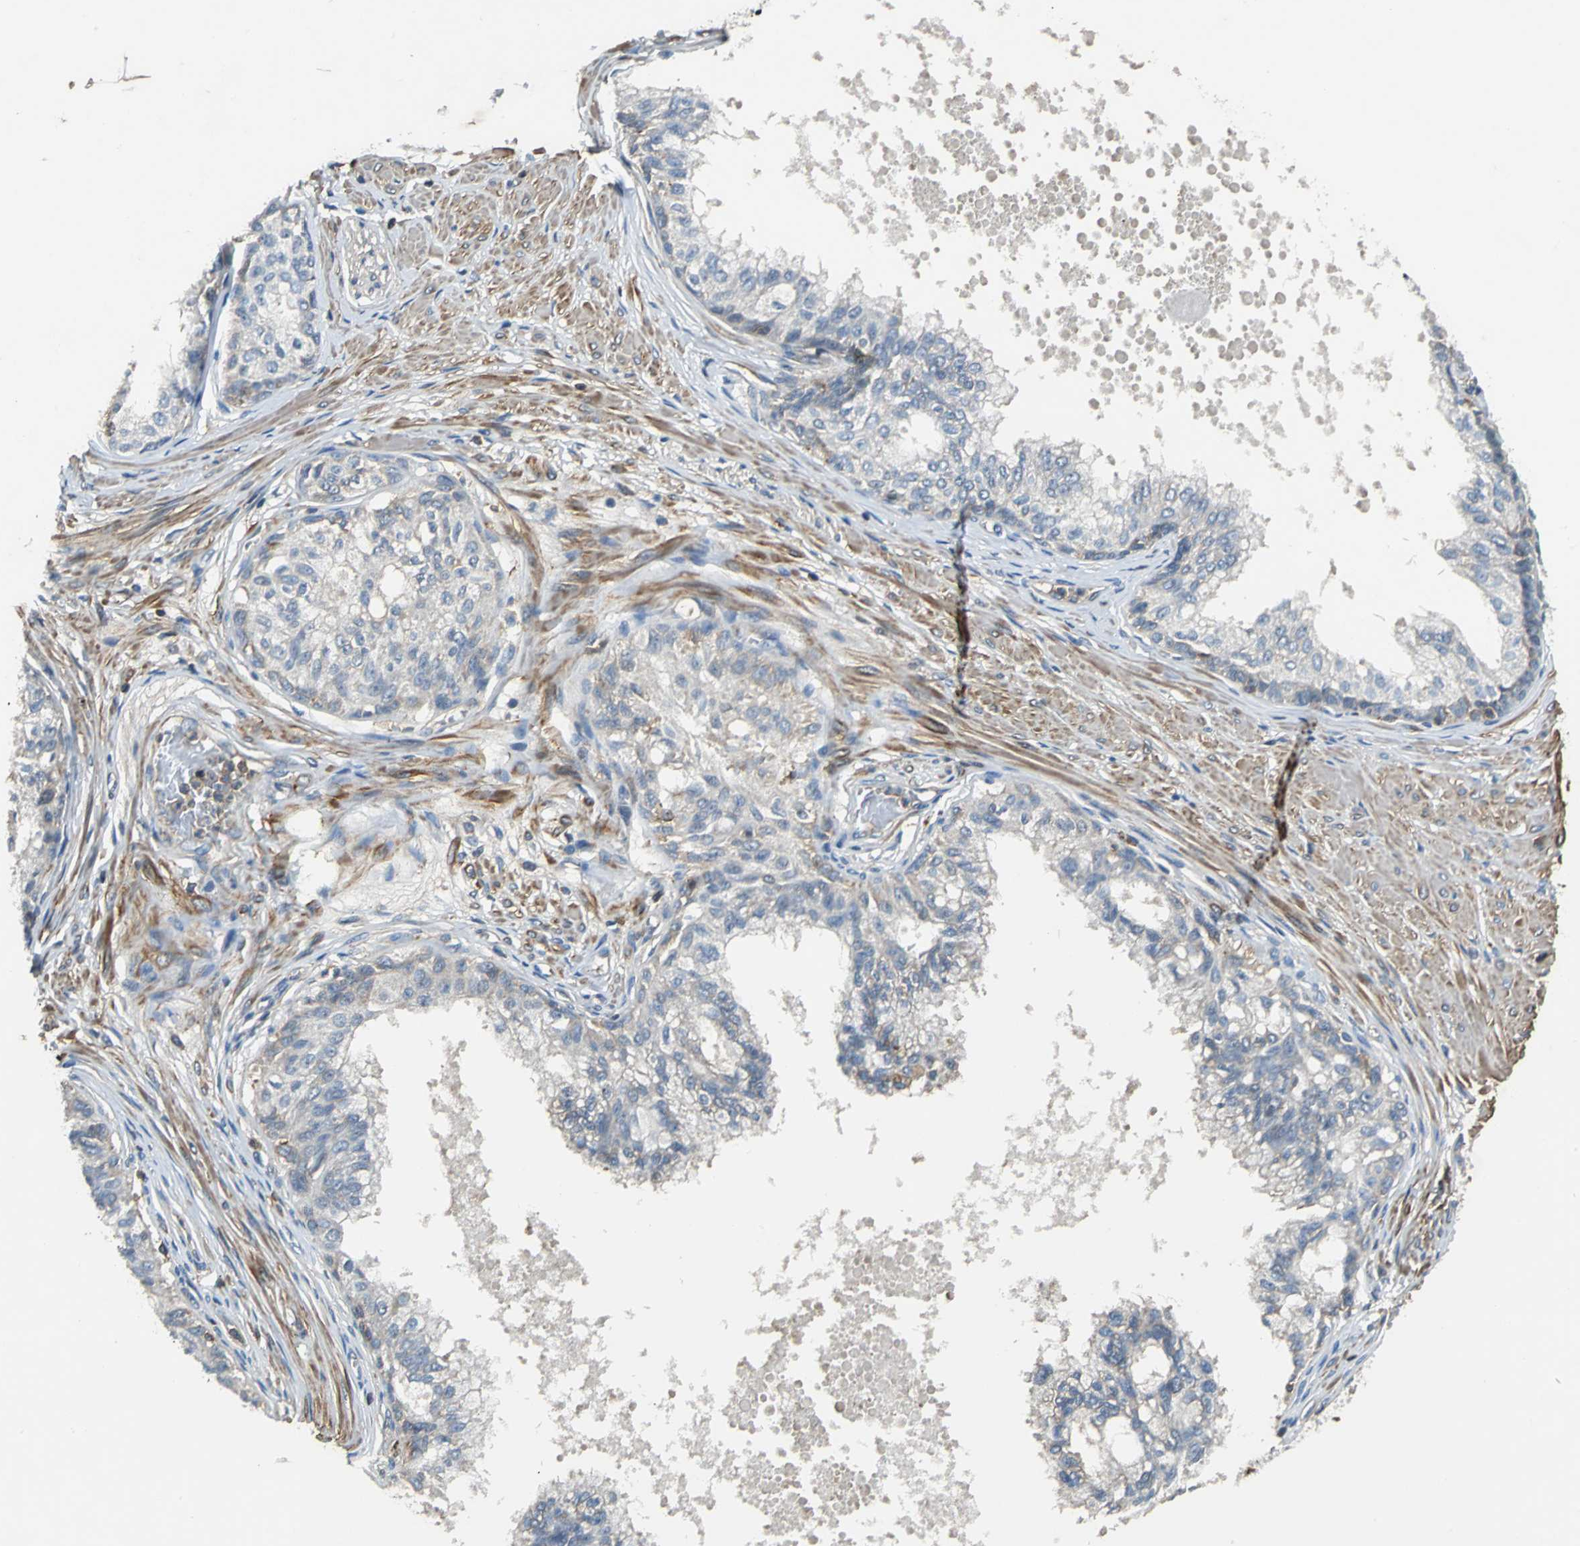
{"staining": {"intensity": "weak", "quantity": "25%-75%", "location": "cytoplasmic/membranous"}, "tissue": "prostate", "cell_type": "Glandular cells", "image_type": "normal", "snomed": [{"axis": "morphology", "description": "Normal tissue, NOS"}, {"axis": "topography", "description": "Prostate"}, {"axis": "topography", "description": "Seminal veicle"}], "caption": "The image displays staining of benign prostate, revealing weak cytoplasmic/membranous protein staining (brown color) within glandular cells.", "gene": "PARVA", "patient": {"sex": "male", "age": 60}}